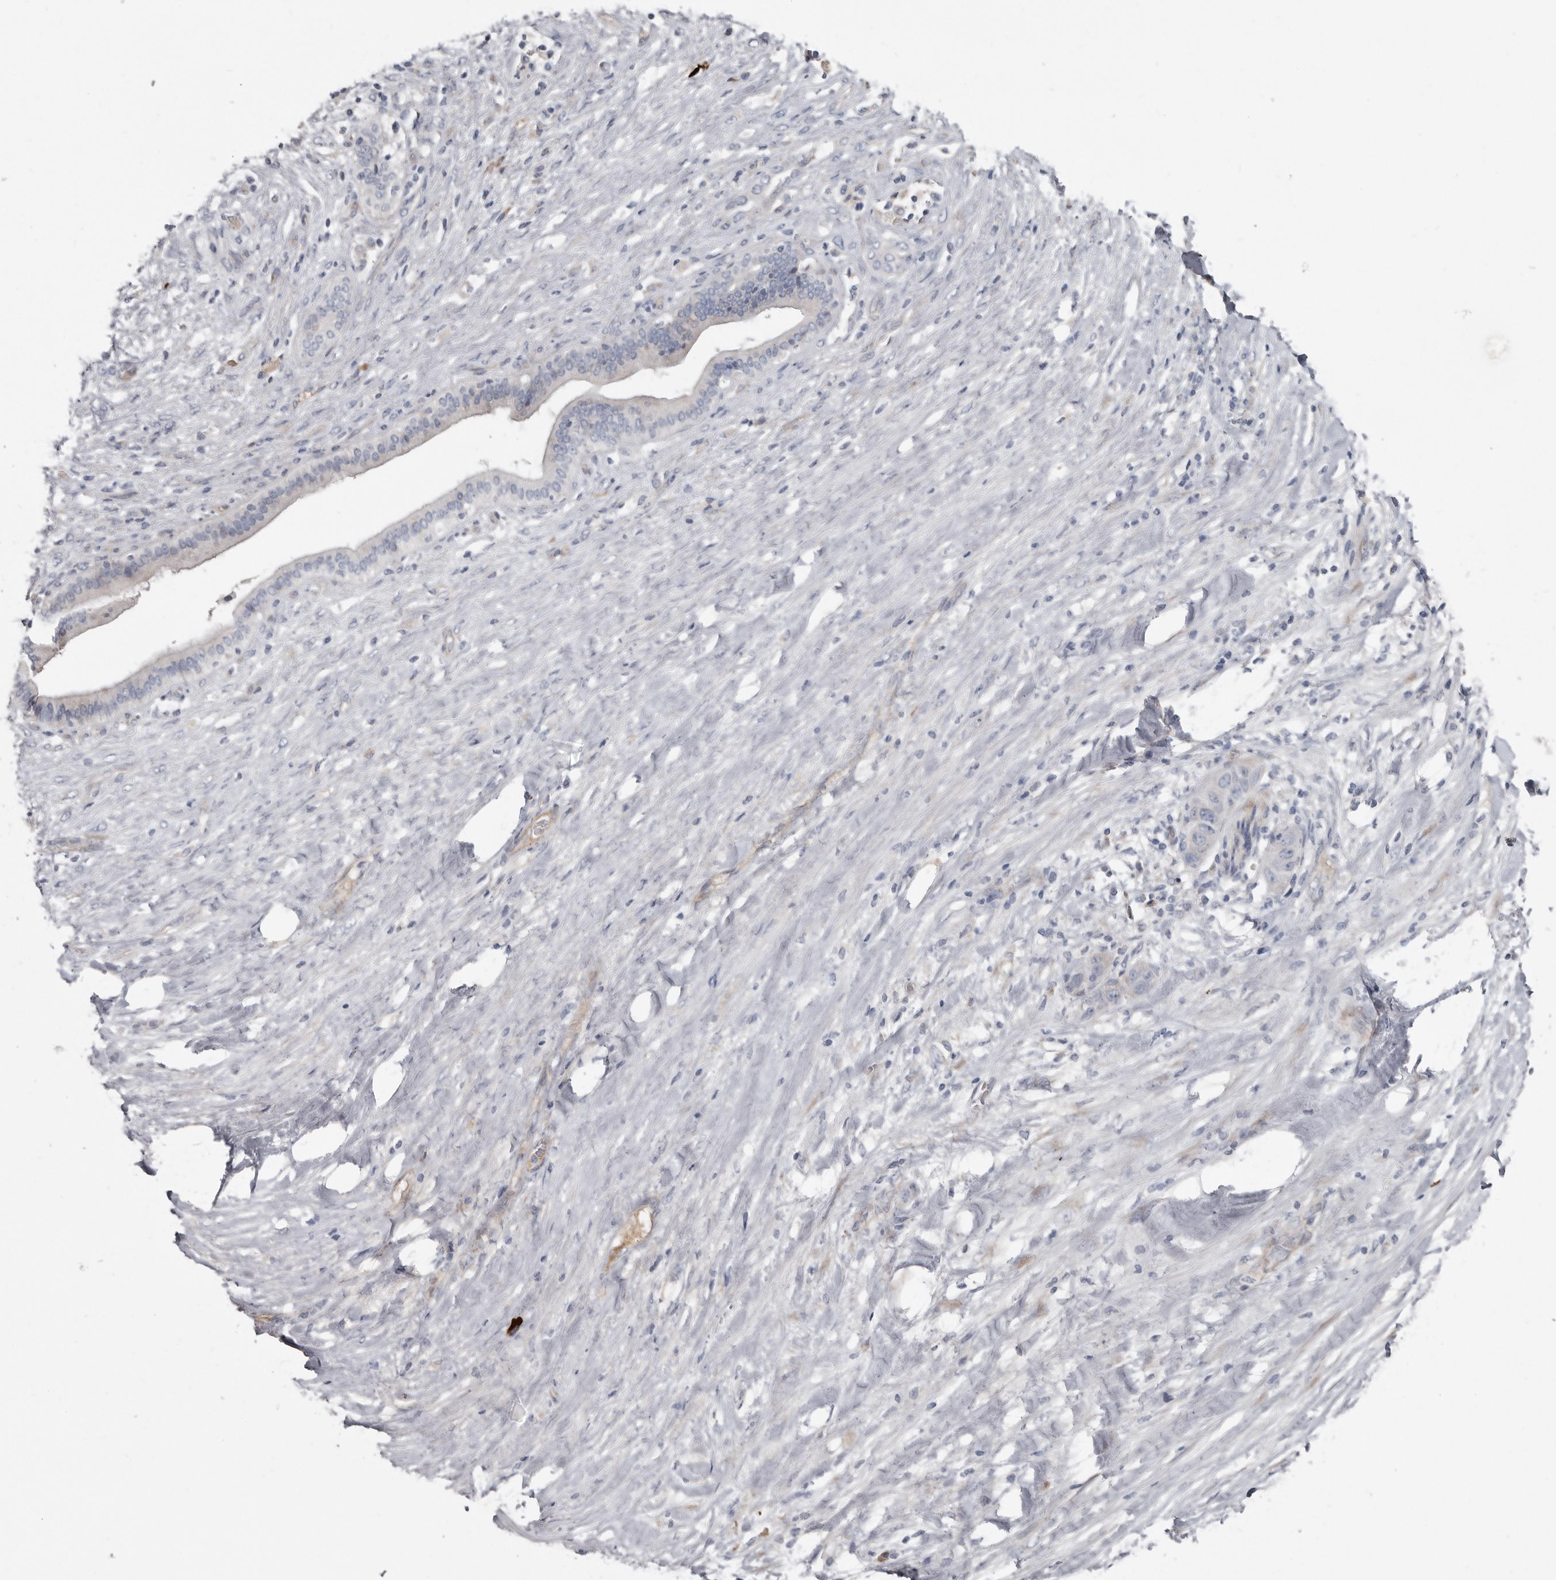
{"staining": {"intensity": "negative", "quantity": "none", "location": "none"}, "tissue": "liver cancer", "cell_type": "Tumor cells", "image_type": "cancer", "snomed": [{"axis": "morphology", "description": "Cholangiocarcinoma"}, {"axis": "topography", "description": "Liver"}], "caption": "The immunohistochemistry (IHC) photomicrograph has no significant positivity in tumor cells of liver cholangiocarcinoma tissue.", "gene": "ZNF114", "patient": {"sex": "female", "age": 52}}